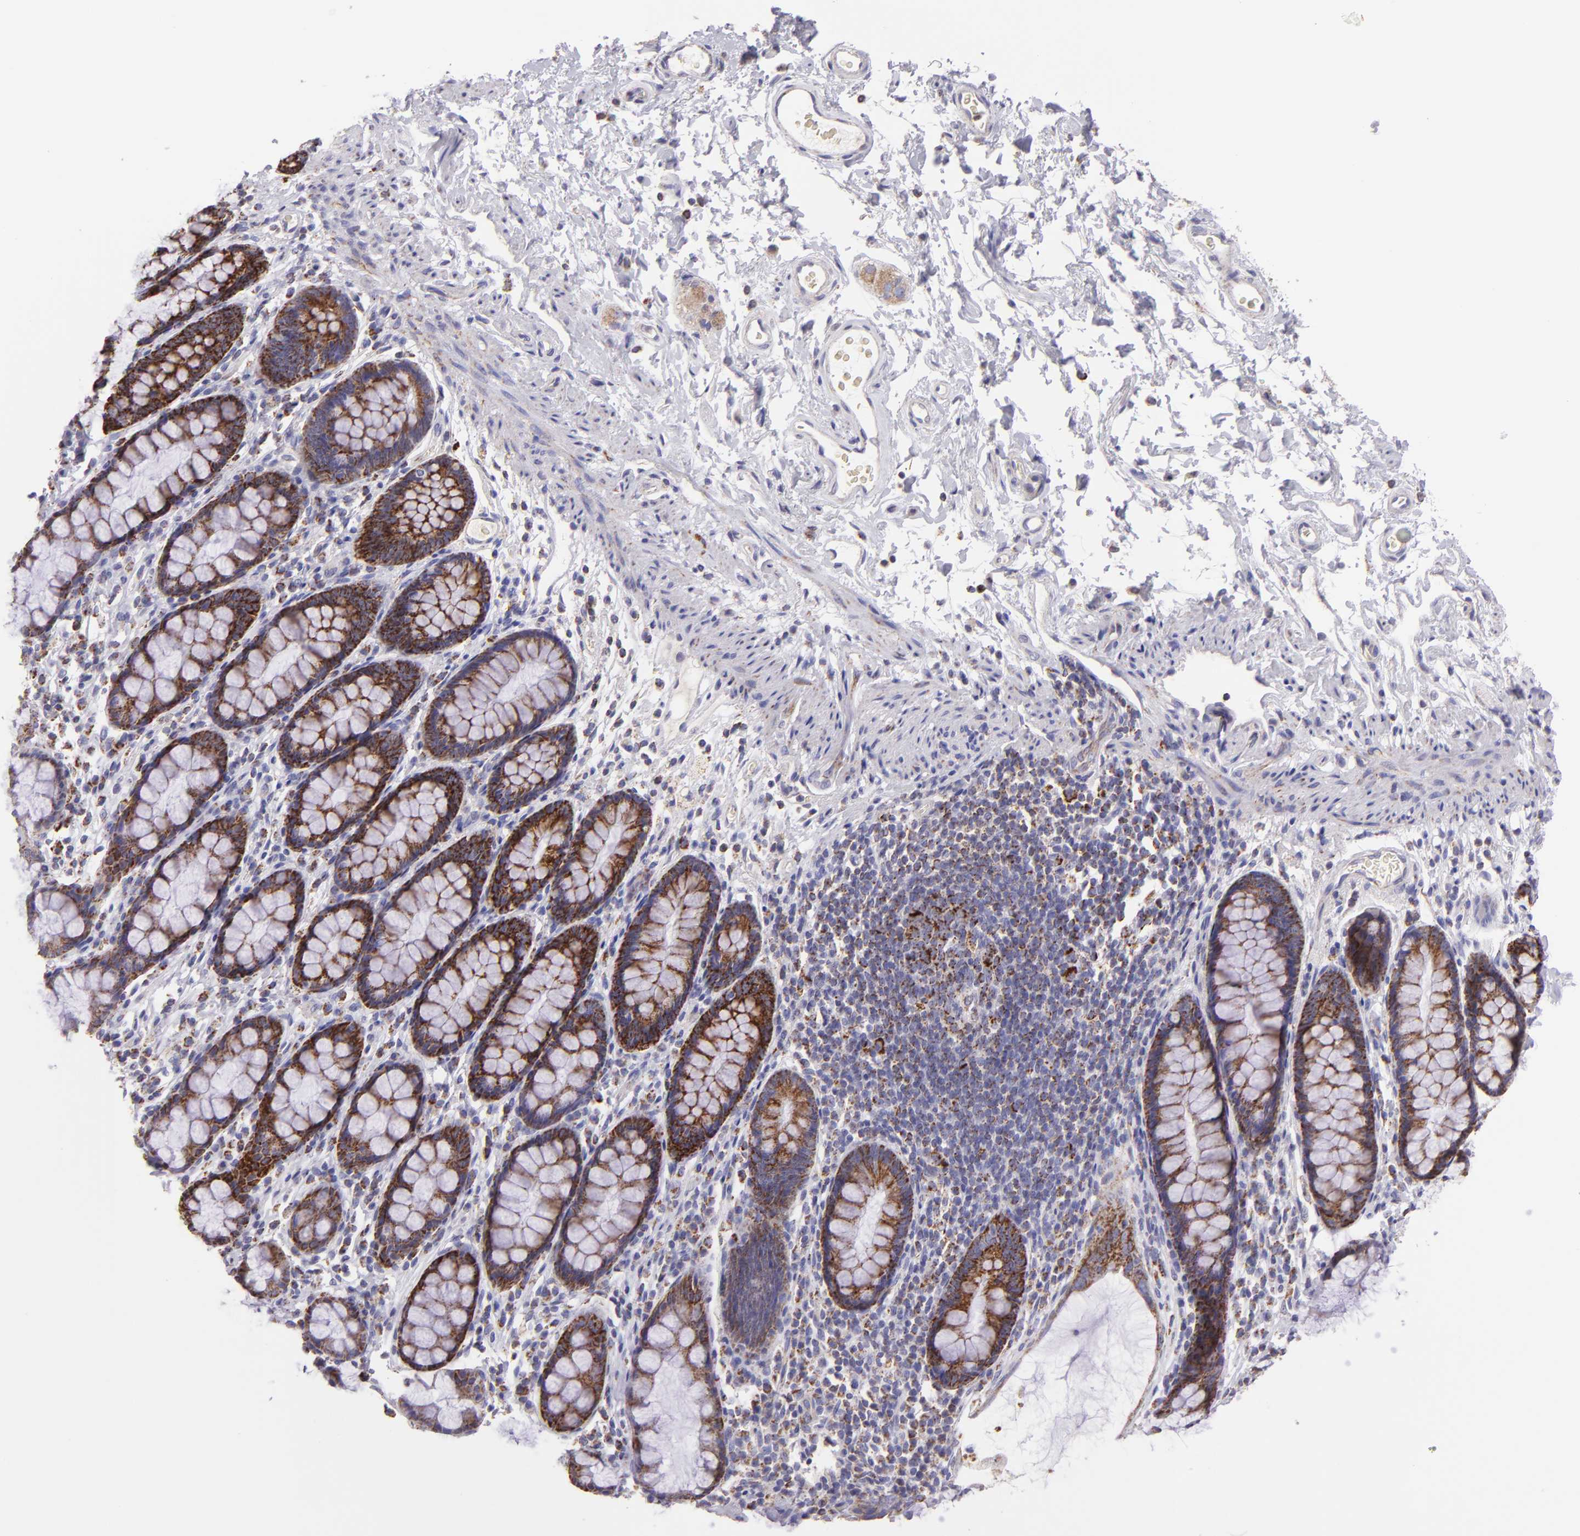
{"staining": {"intensity": "strong", "quantity": ">75%", "location": "cytoplasmic/membranous"}, "tissue": "rectum", "cell_type": "Glandular cells", "image_type": "normal", "snomed": [{"axis": "morphology", "description": "Normal tissue, NOS"}, {"axis": "topography", "description": "Rectum"}], "caption": "High-magnification brightfield microscopy of normal rectum stained with DAB (3,3'-diaminobenzidine) (brown) and counterstained with hematoxylin (blue). glandular cells exhibit strong cytoplasmic/membranous staining is identified in about>75% of cells. (DAB = brown stain, brightfield microscopy at high magnification).", "gene": "HSPD1", "patient": {"sex": "male", "age": 92}}